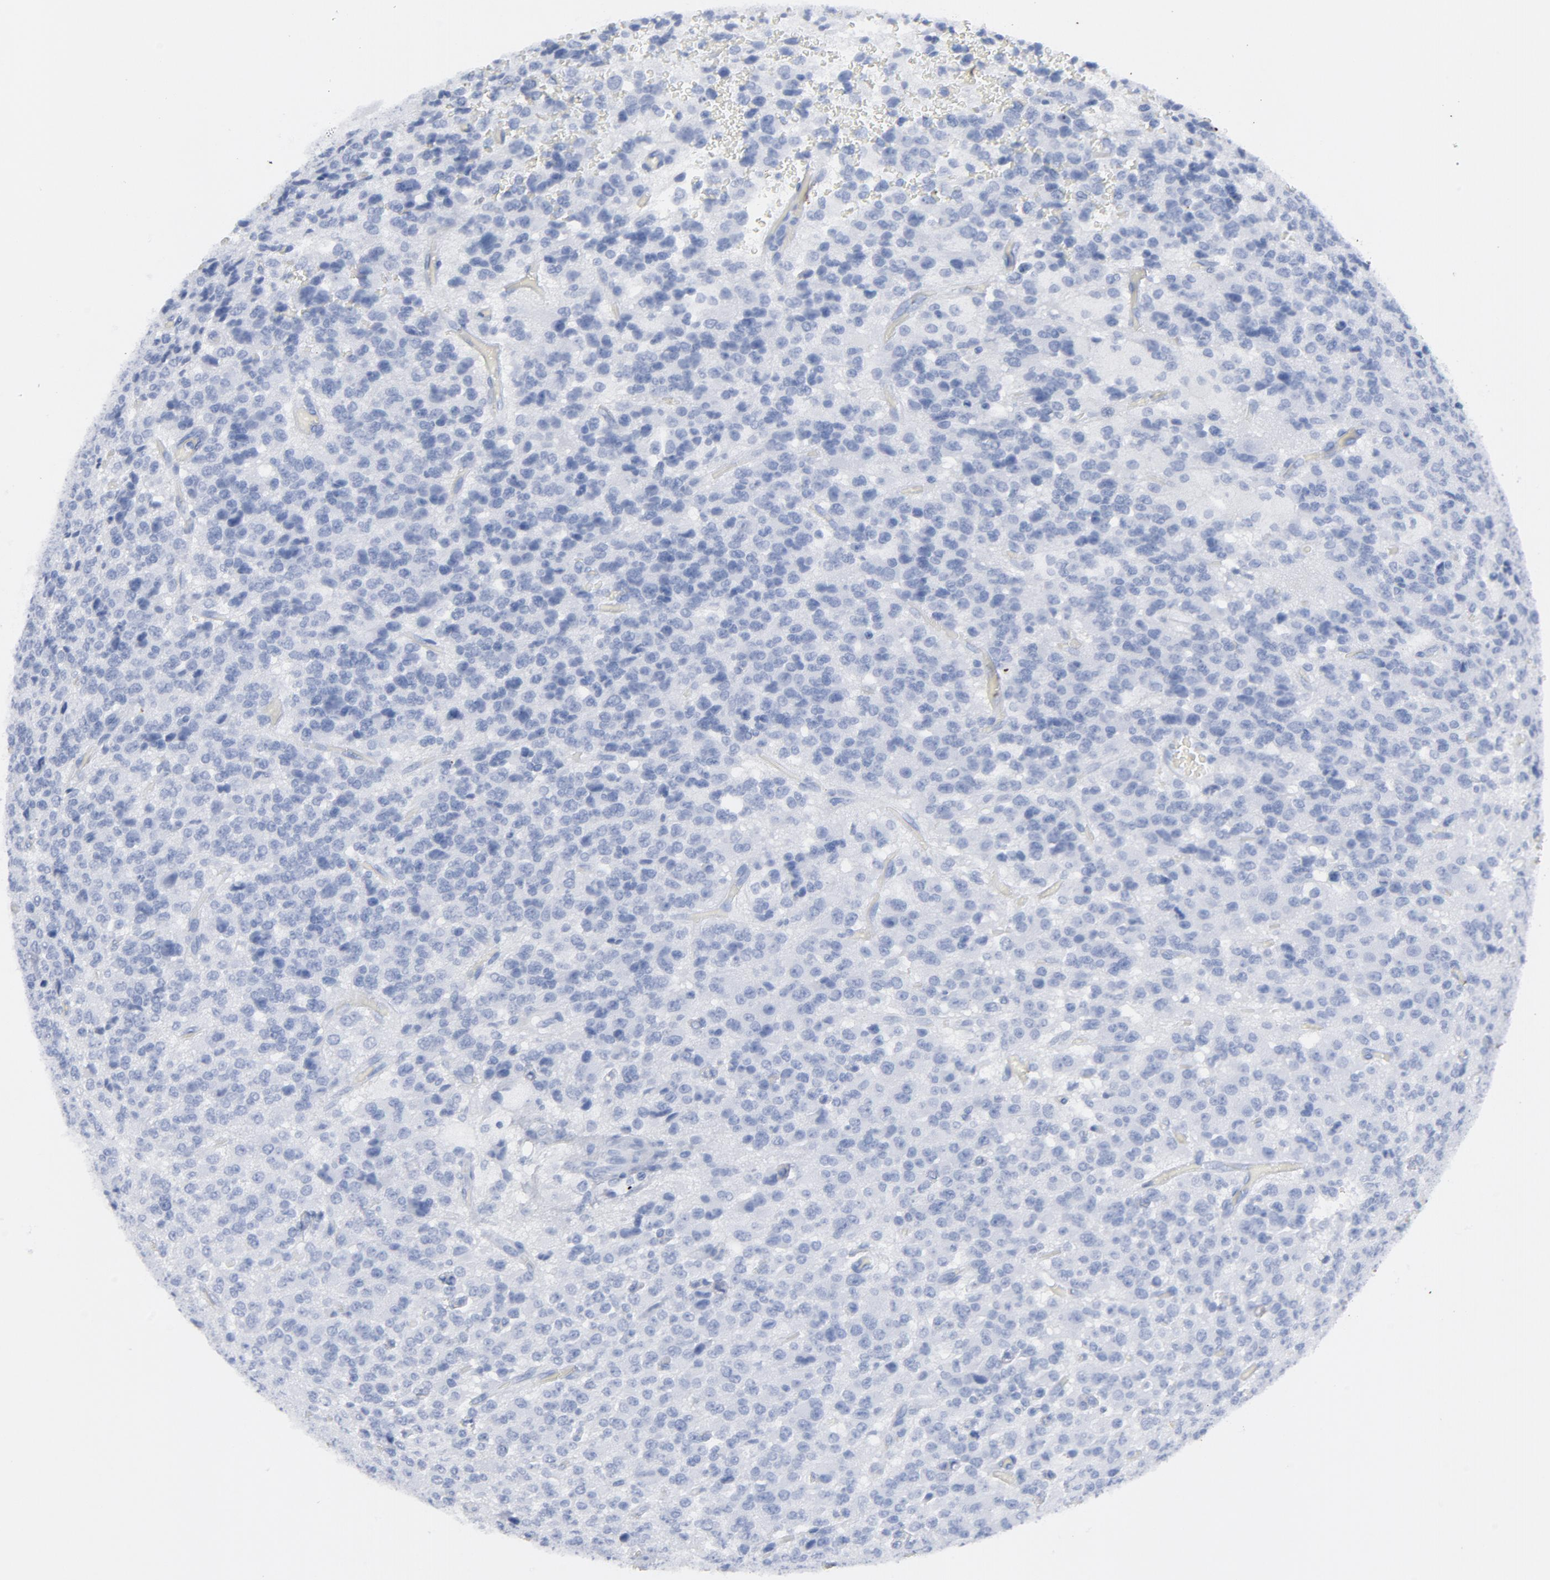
{"staining": {"intensity": "negative", "quantity": "none", "location": "none"}, "tissue": "glioma", "cell_type": "Tumor cells", "image_type": "cancer", "snomed": [{"axis": "morphology", "description": "Glioma, malignant, High grade"}, {"axis": "topography", "description": "pancreas cauda"}], "caption": "This micrograph is of glioma stained with immunohistochemistry to label a protein in brown with the nuclei are counter-stained blue. There is no staining in tumor cells.", "gene": "TSPAN6", "patient": {"sex": "male", "age": 60}}